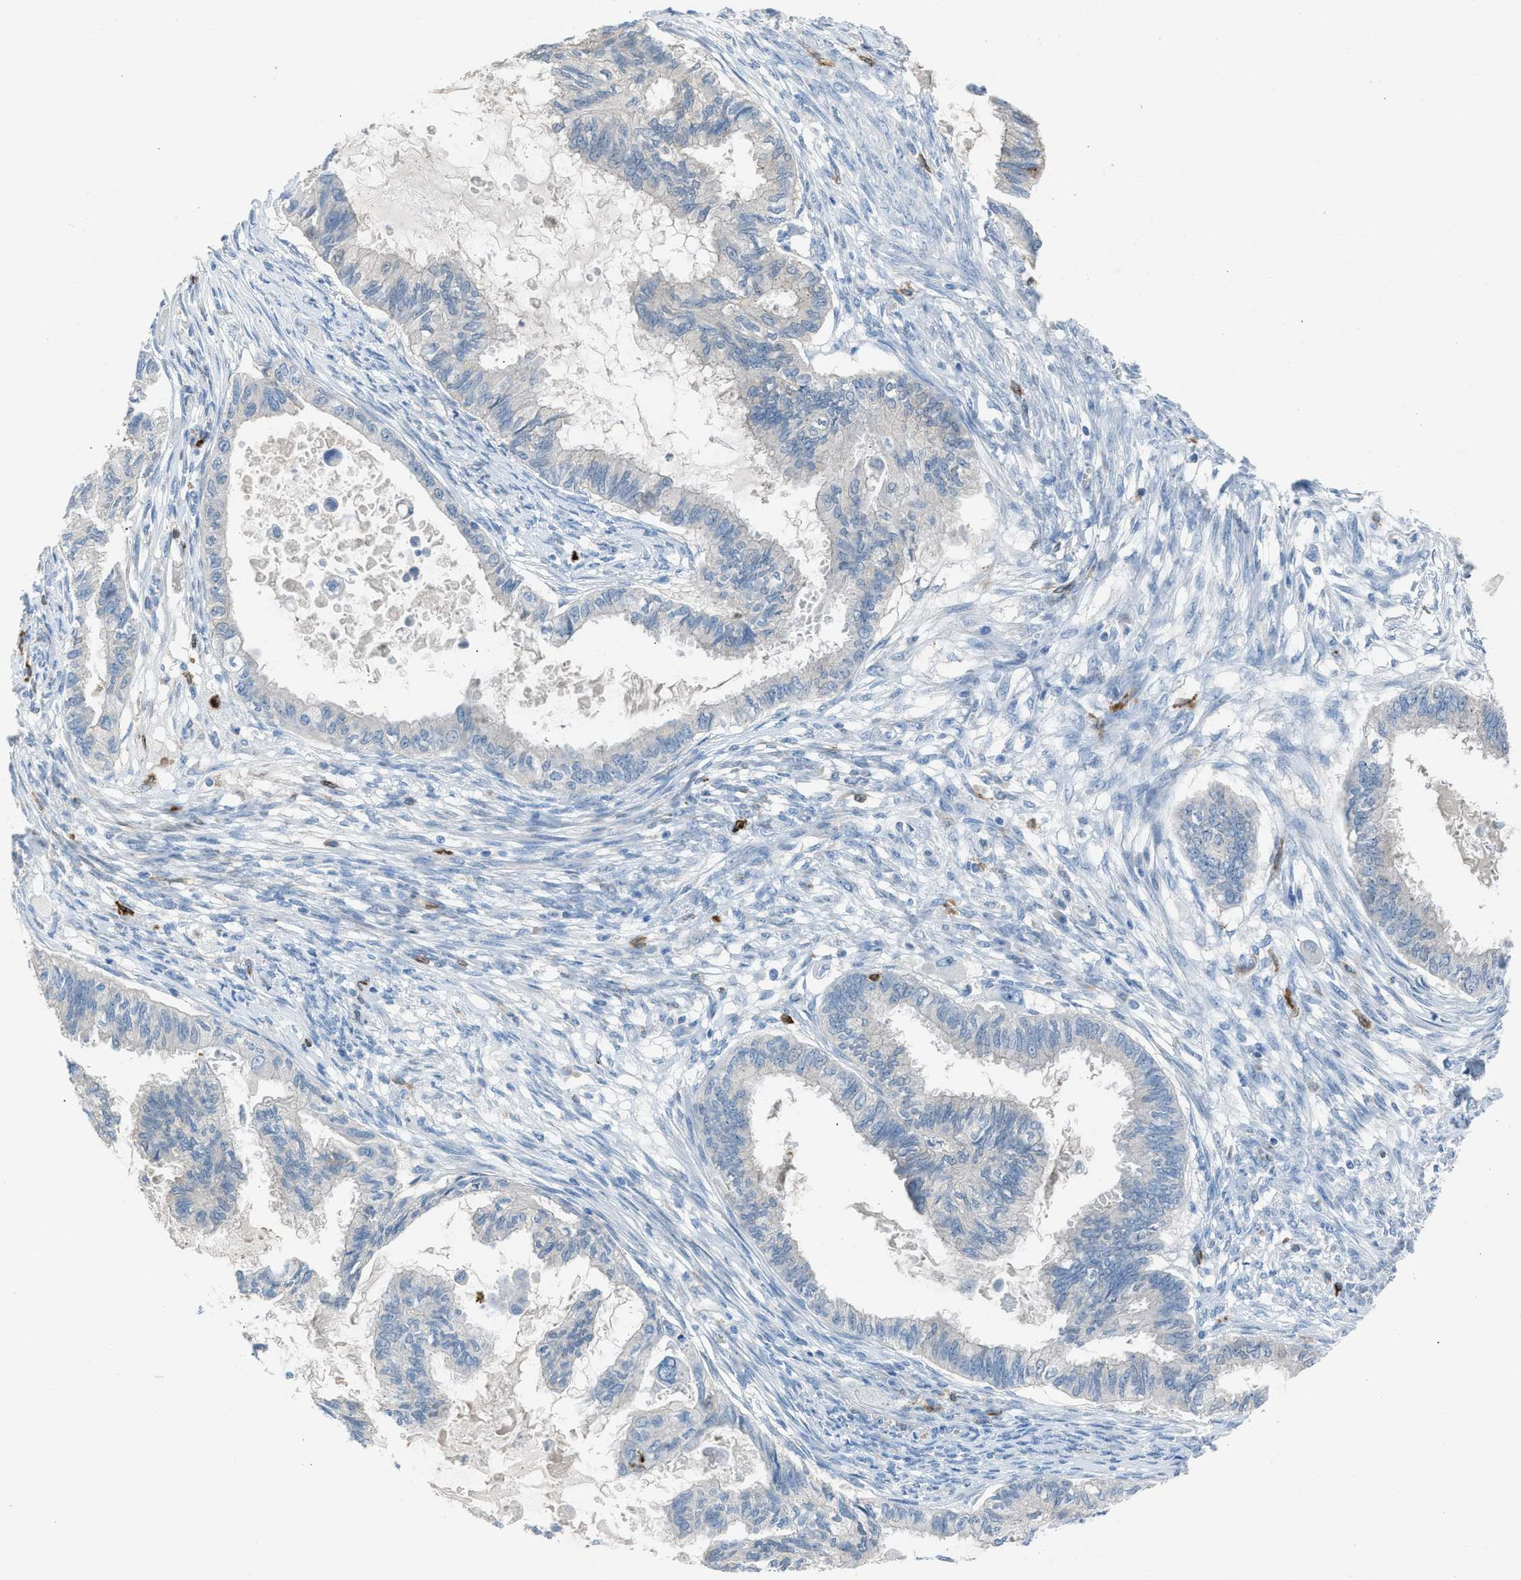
{"staining": {"intensity": "negative", "quantity": "none", "location": "none"}, "tissue": "cervical cancer", "cell_type": "Tumor cells", "image_type": "cancer", "snomed": [{"axis": "morphology", "description": "Normal tissue, NOS"}, {"axis": "morphology", "description": "Adenocarcinoma, NOS"}, {"axis": "topography", "description": "Cervix"}, {"axis": "topography", "description": "Endometrium"}], "caption": "DAB (3,3'-diaminobenzidine) immunohistochemical staining of cervical adenocarcinoma shows no significant expression in tumor cells.", "gene": "CLEC10A", "patient": {"sex": "female", "age": 86}}